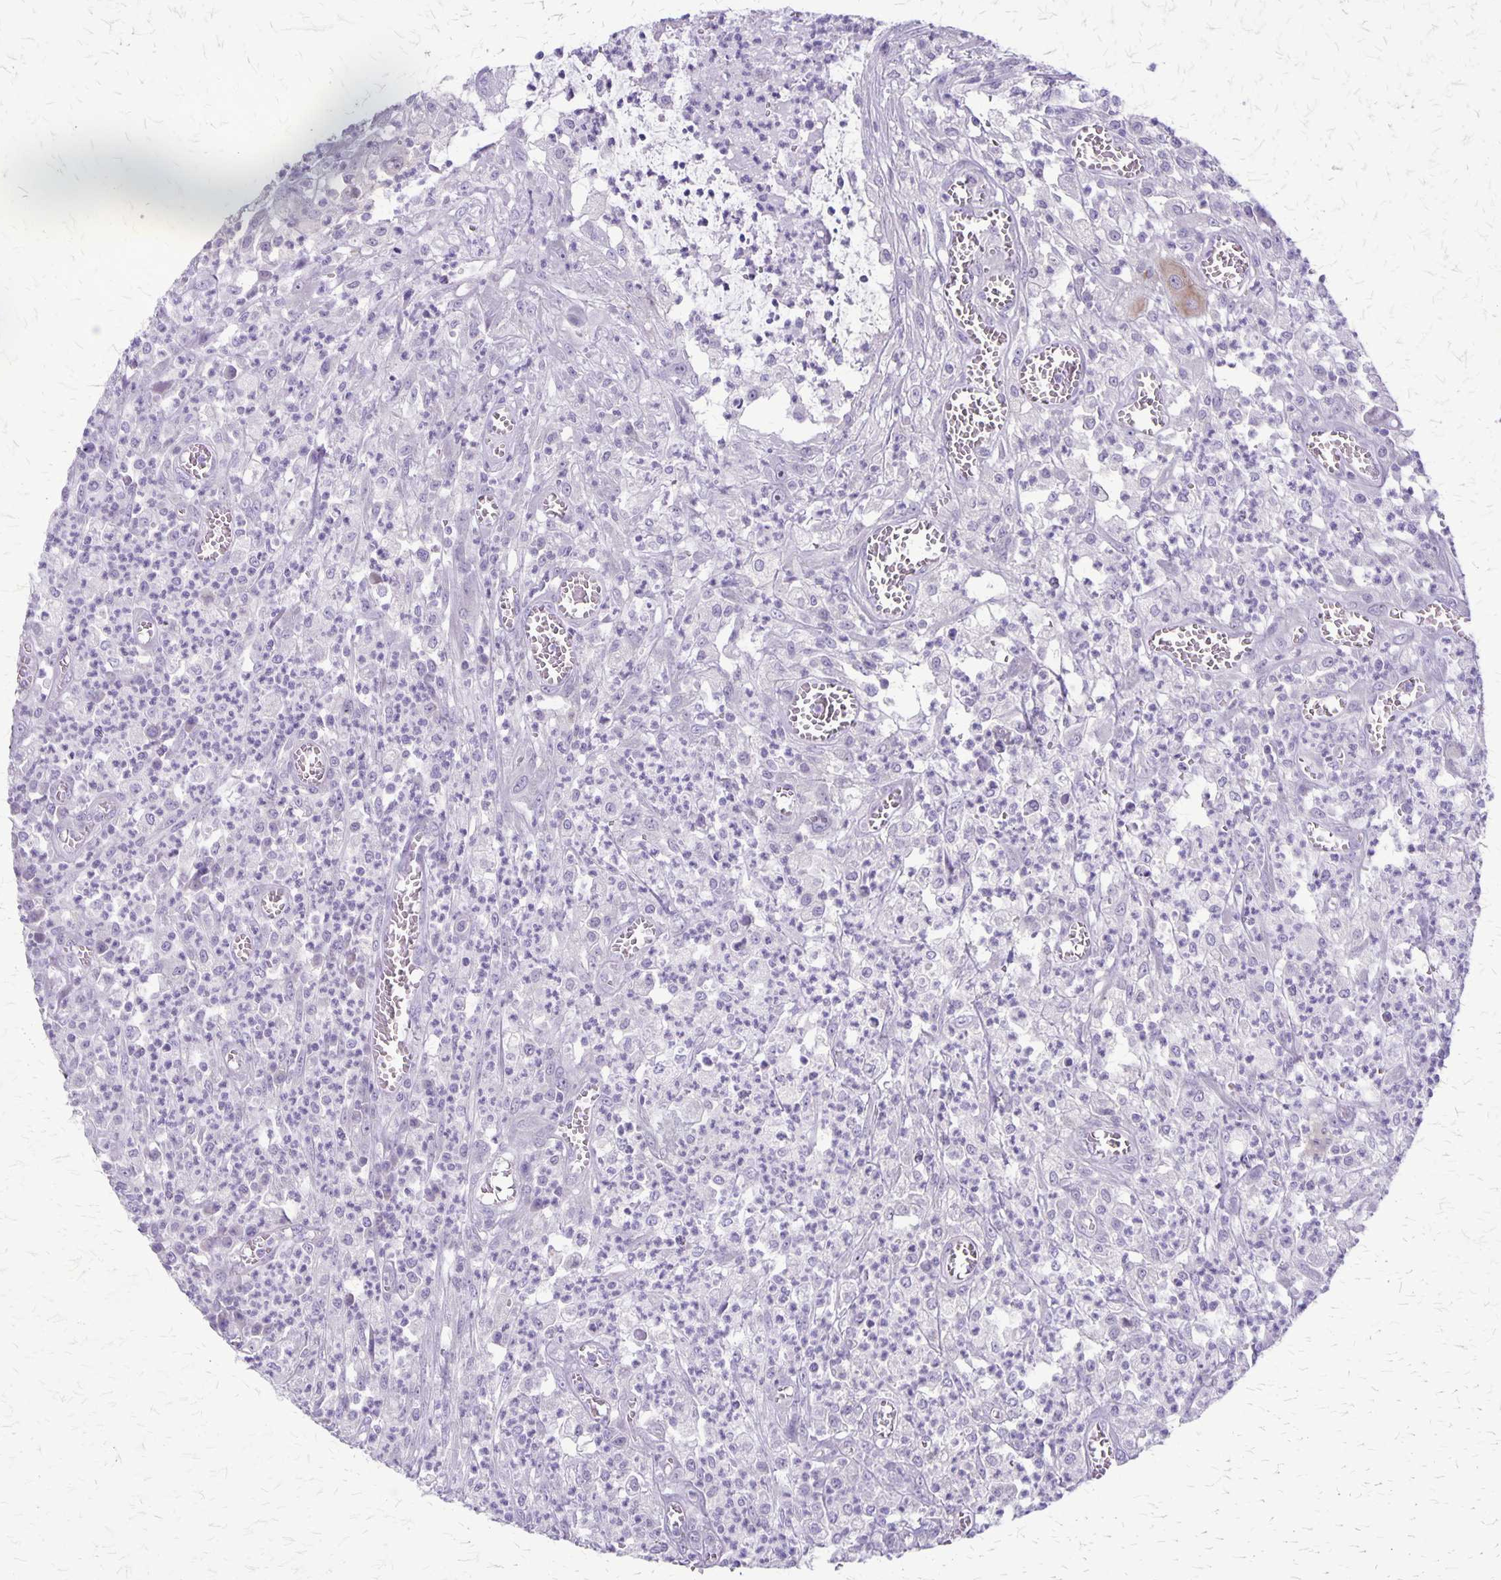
{"staining": {"intensity": "negative", "quantity": "none", "location": "none"}, "tissue": "colorectal cancer", "cell_type": "Tumor cells", "image_type": "cancer", "snomed": [{"axis": "morphology", "description": "Normal tissue, NOS"}, {"axis": "morphology", "description": "Adenocarcinoma, NOS"}, {"axis": "topography", "description": "Colon"}], "caption": "This is an immunohistochemistry histopathology image of colorectal cancer (adenocarcinoma). There is no positivity in tumor cells.", "gene": "PLXNB3", "patient": {"sex": "male", "age": 65}}